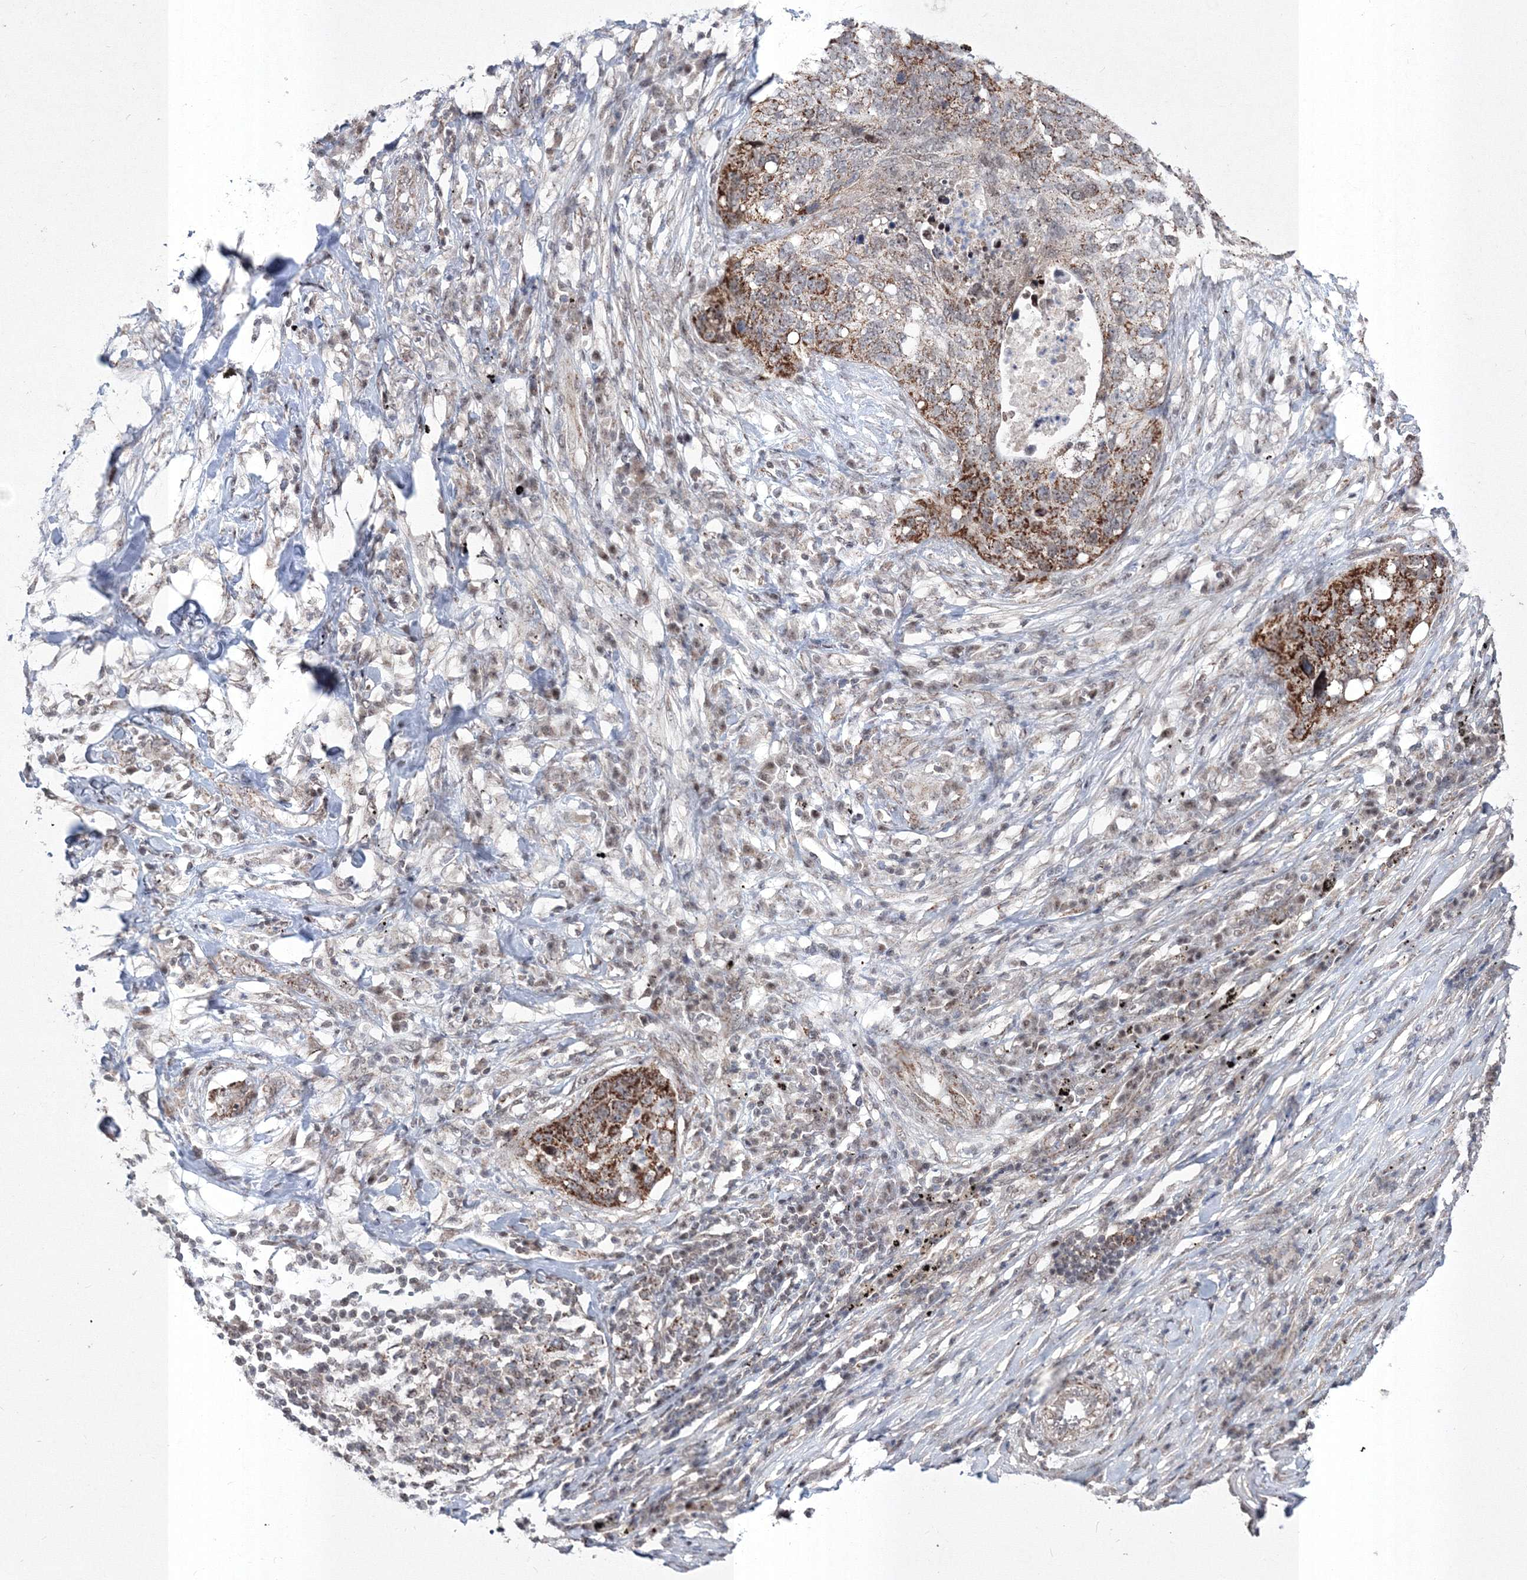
{"staining": {"intensity": "strong", "quantity": ">75%", "location": "cytoplasmic/membranous"}, "tissue": "lung cancer", "cell_type": "Tumor cells", "image_type": "cancer", "snomed": [{"axis": "morphology", "description": "Squamous cell carcinoma, NOS"}, {"axis": "topography", "description": "Lung"}], "caption": "Immunohistochemical staining of lung cancer reveals strong cytoplasmic/membranous protein expression in about >75% of tumor cells.", "gene": "GRSF1", "patient": {"sex": "female", "age": 63}}